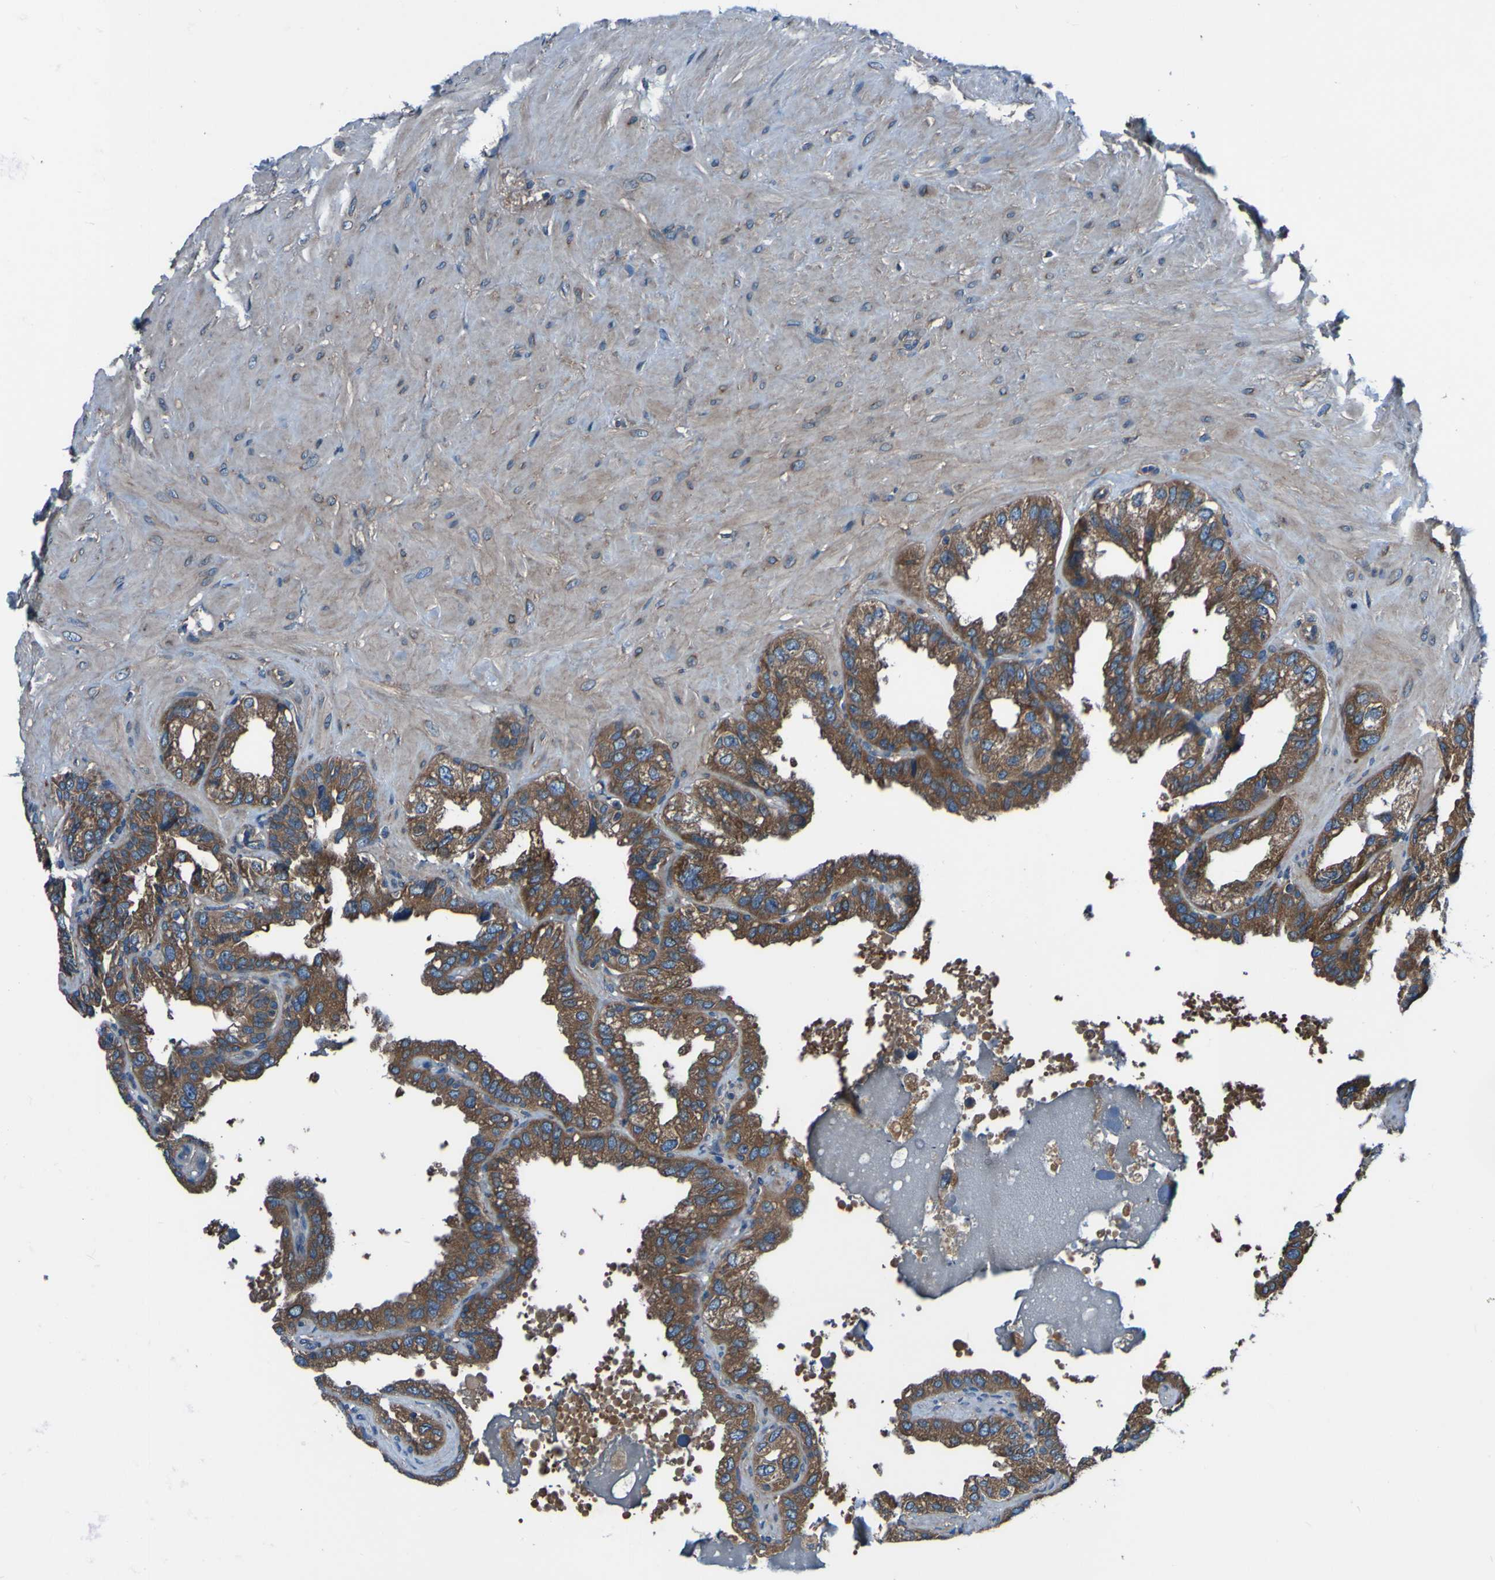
{"staining": {"intensity": "strong", "quantity": ">75%", "location": "cytoplasmic/membranous"}, "tissue": "seminal vesicle", "cell_type": "Glandular cells", "image_type": "normal", "snomed": [{"axis": "morphology", "description": "Normal tissue, NOS"}, {"axis": "topography", "description": "Seminal veicle"}], "caption": "Protein analysis of normal seminal vesicle demonstrates strong cytoplasmic/membranous positivity in approximately >75% of glandular cells. The protein of interest is shown in brown color, while the nuclei are stained blue.", "gene": "RAB5B", "patient": {"sex": "male", "age": 68}}